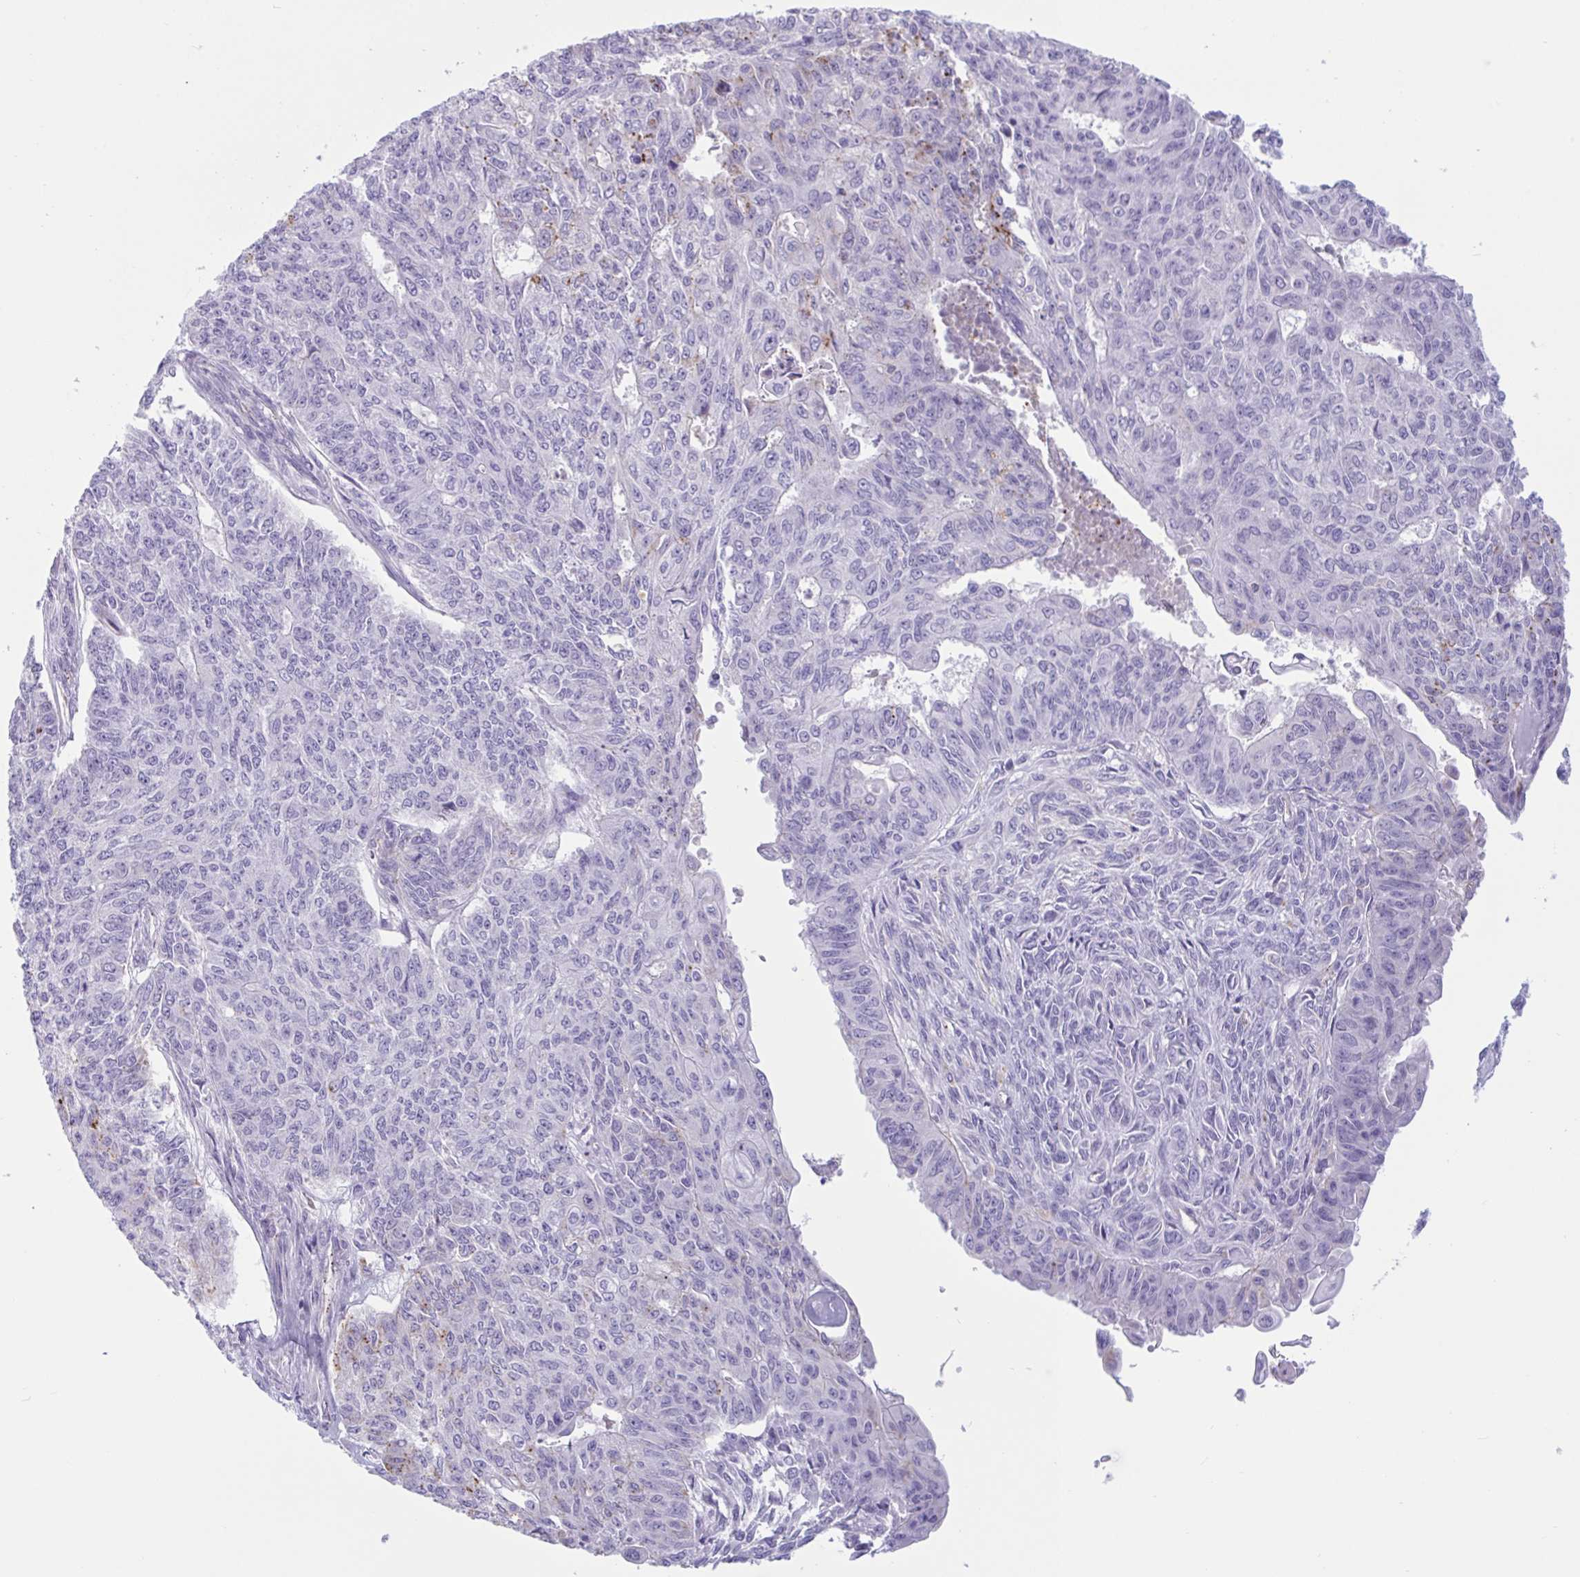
{"staining": {"intensity": "negative", "quantity": "none", "location": "none"}, "tissue": "endometrial cancer", "cell_type": "Tumor cells", "image_type": "cancer", "snomed": [{"axis": "morphology", "description": "Adenocarcinoma, NOS"}, {"axis": "topography", "description": "Endometrium"}], "caption": "Tumor cells show no significant expression in adenocarcinoma (endometrial).", "gene": "XCL1", "patient": {"sex": "female", "age": 32}}